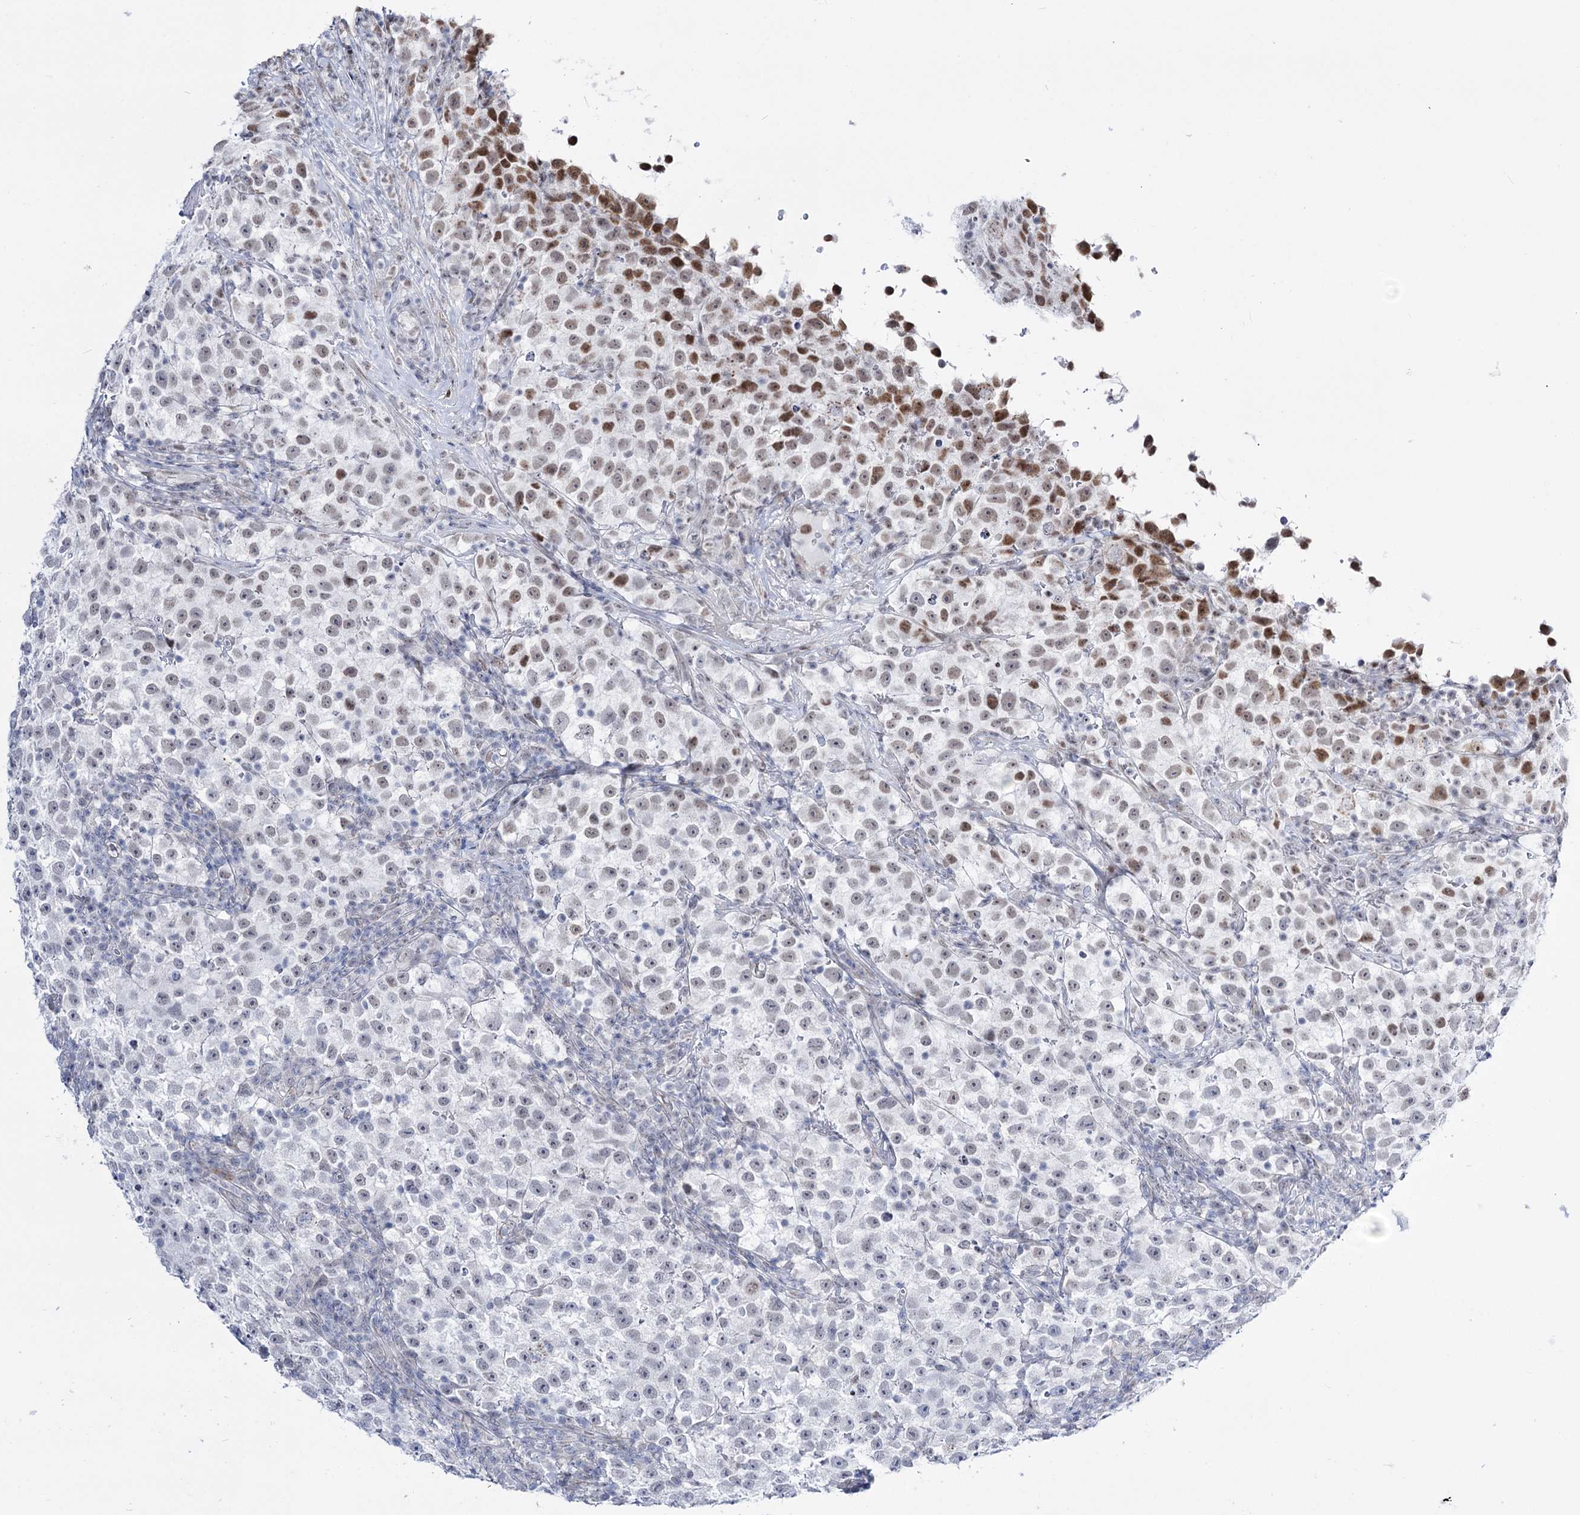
{"staining": {"intensity": "moderate", "quantity": "<25%", "location": "nuclear"}, "tissue": "testis cancer", "cell_type": "Tumor cells", "image_type": "cancer", "snomed": [{"axis": "morphology", "description": "Seminoma, NOS"}, {"axis": "topography", "description": "Testis"}], "caption": "About <25% of tumor cells in seminoma (testis) show moderate nuclear protein positivity as visualized by brown immunohistochemical staining.", "gene": "RBM15B", "patient": {"sex": "male", "age": 22}}